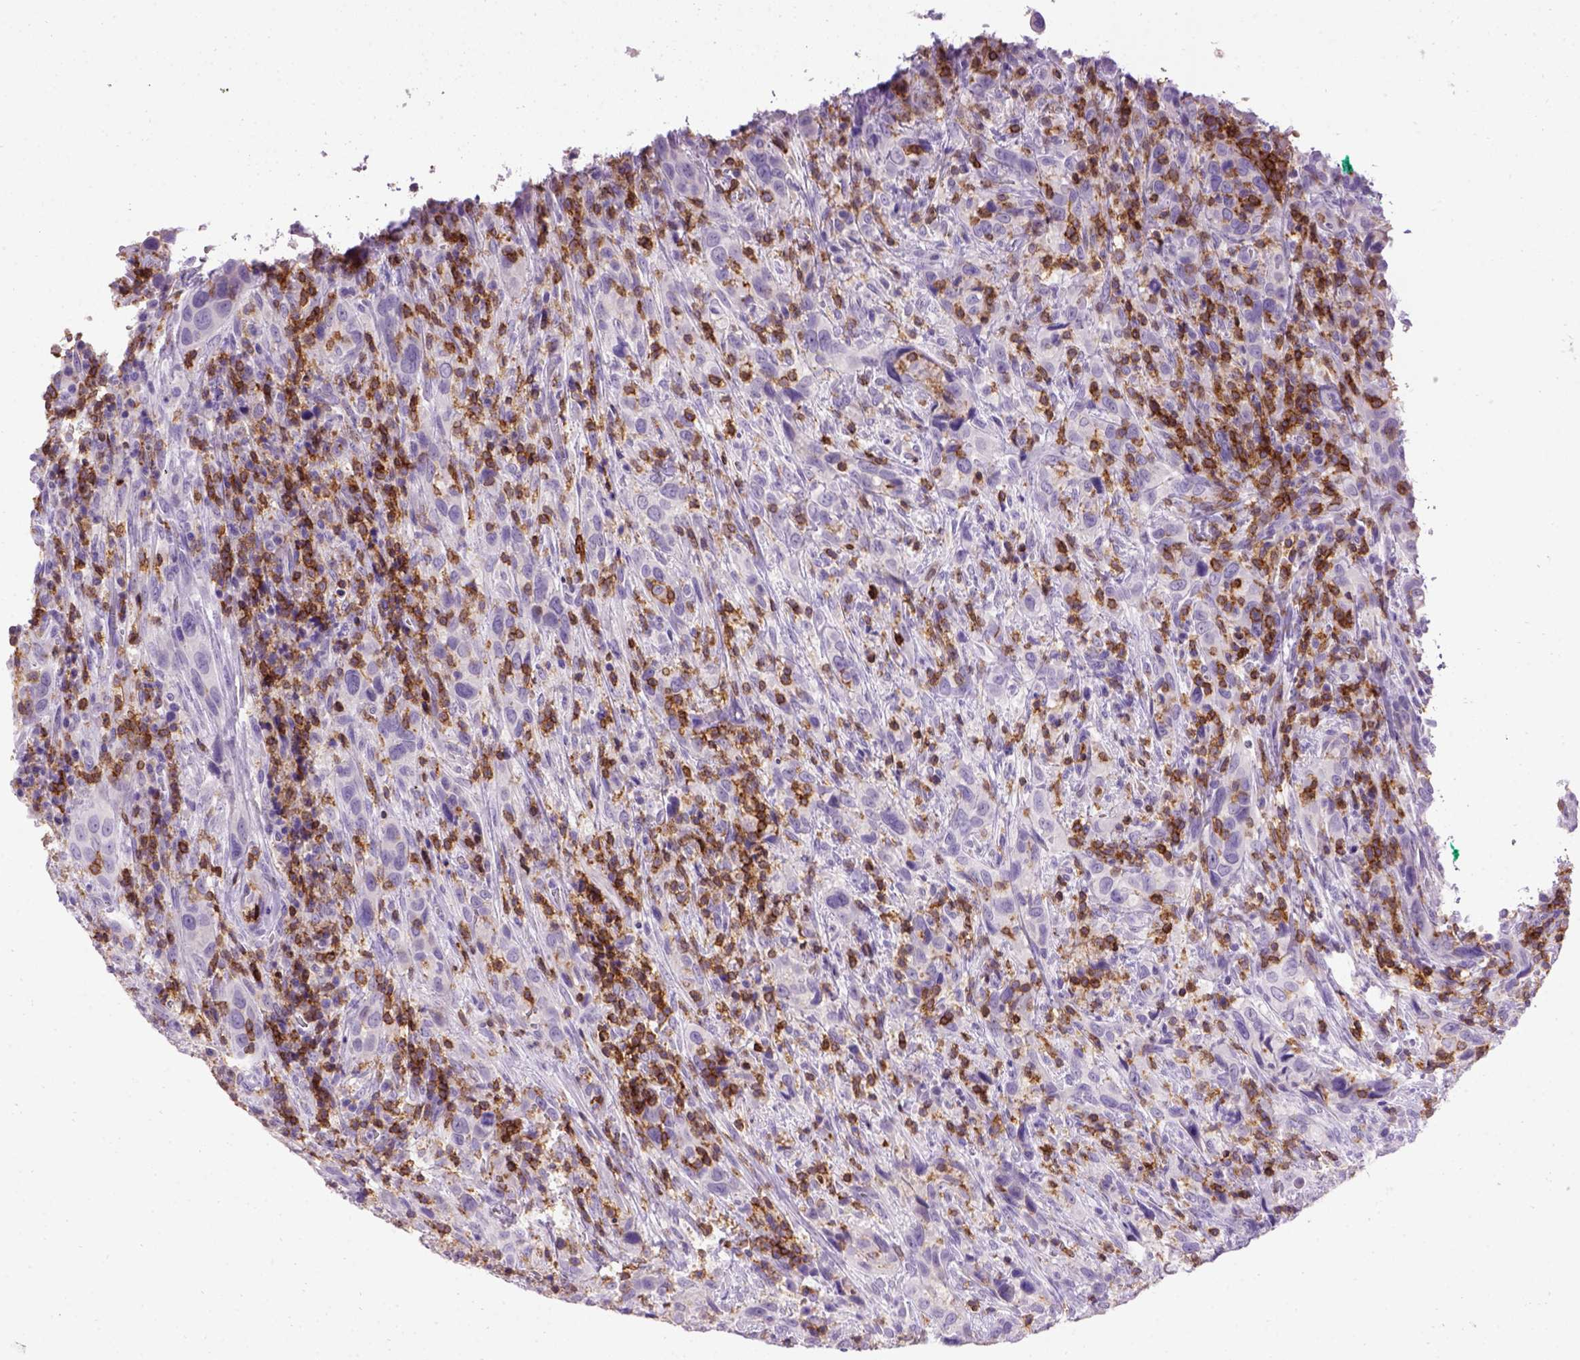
{"staining": {"intensity": "negative", "quantity": "none", "location": "none"}, "tissue": "urothelial cancer", "cell_type": "Tumor cells", "image_type": "cancer", "snomed": [{"axis": "morphology", "description": "Urothelial carcinoma, NOS"}, {"axis": "morphology", "description": "Urothelial carcinoma, High grade"}, {"axis": "topography", "description": "Urinary bladder"}], "caption": "Tumor cells show no significant protein staining in urothelial cancer.", "gene": "CD3E", "patient": {"sex": "female", "age": 64}}